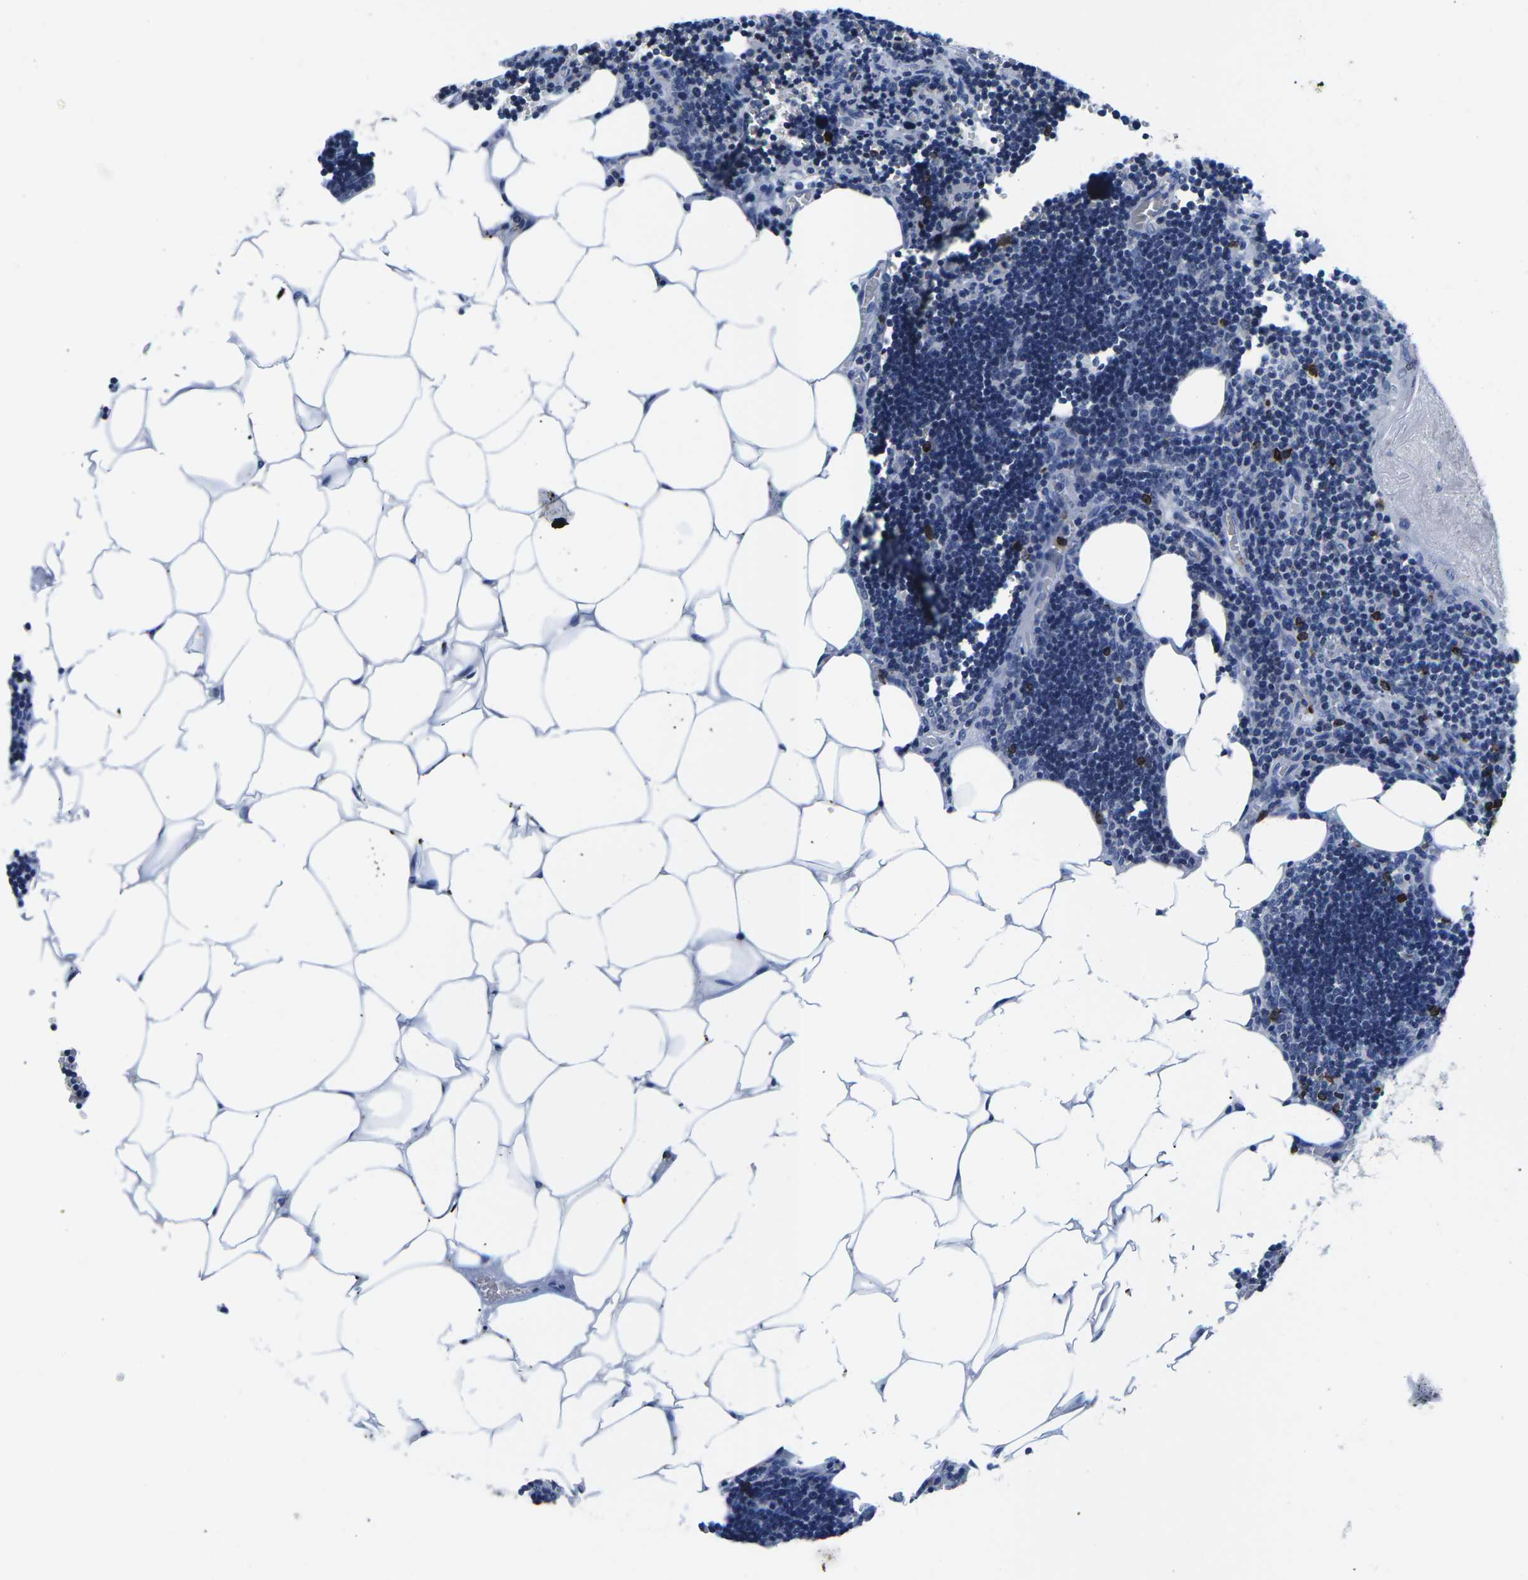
{"staining": {"intensity": "negative", "quantity": "none", "location": "none"}, "tissue": "lymph node", "cell_type": "Germinal center cells", "image_type": "normal", "snomed": [{"axis": "morphology", "description": "Normal tissue, NOS"}, {"axis": "topography", "description": "Lymph node"}], "caption": "Immunohistochemistry image of normal human lymph node stained for a protein (brown), which reveals no expression in germinal center cells.", "gene": "CTSW", "patient": {"sex": "male", "age": 33}}